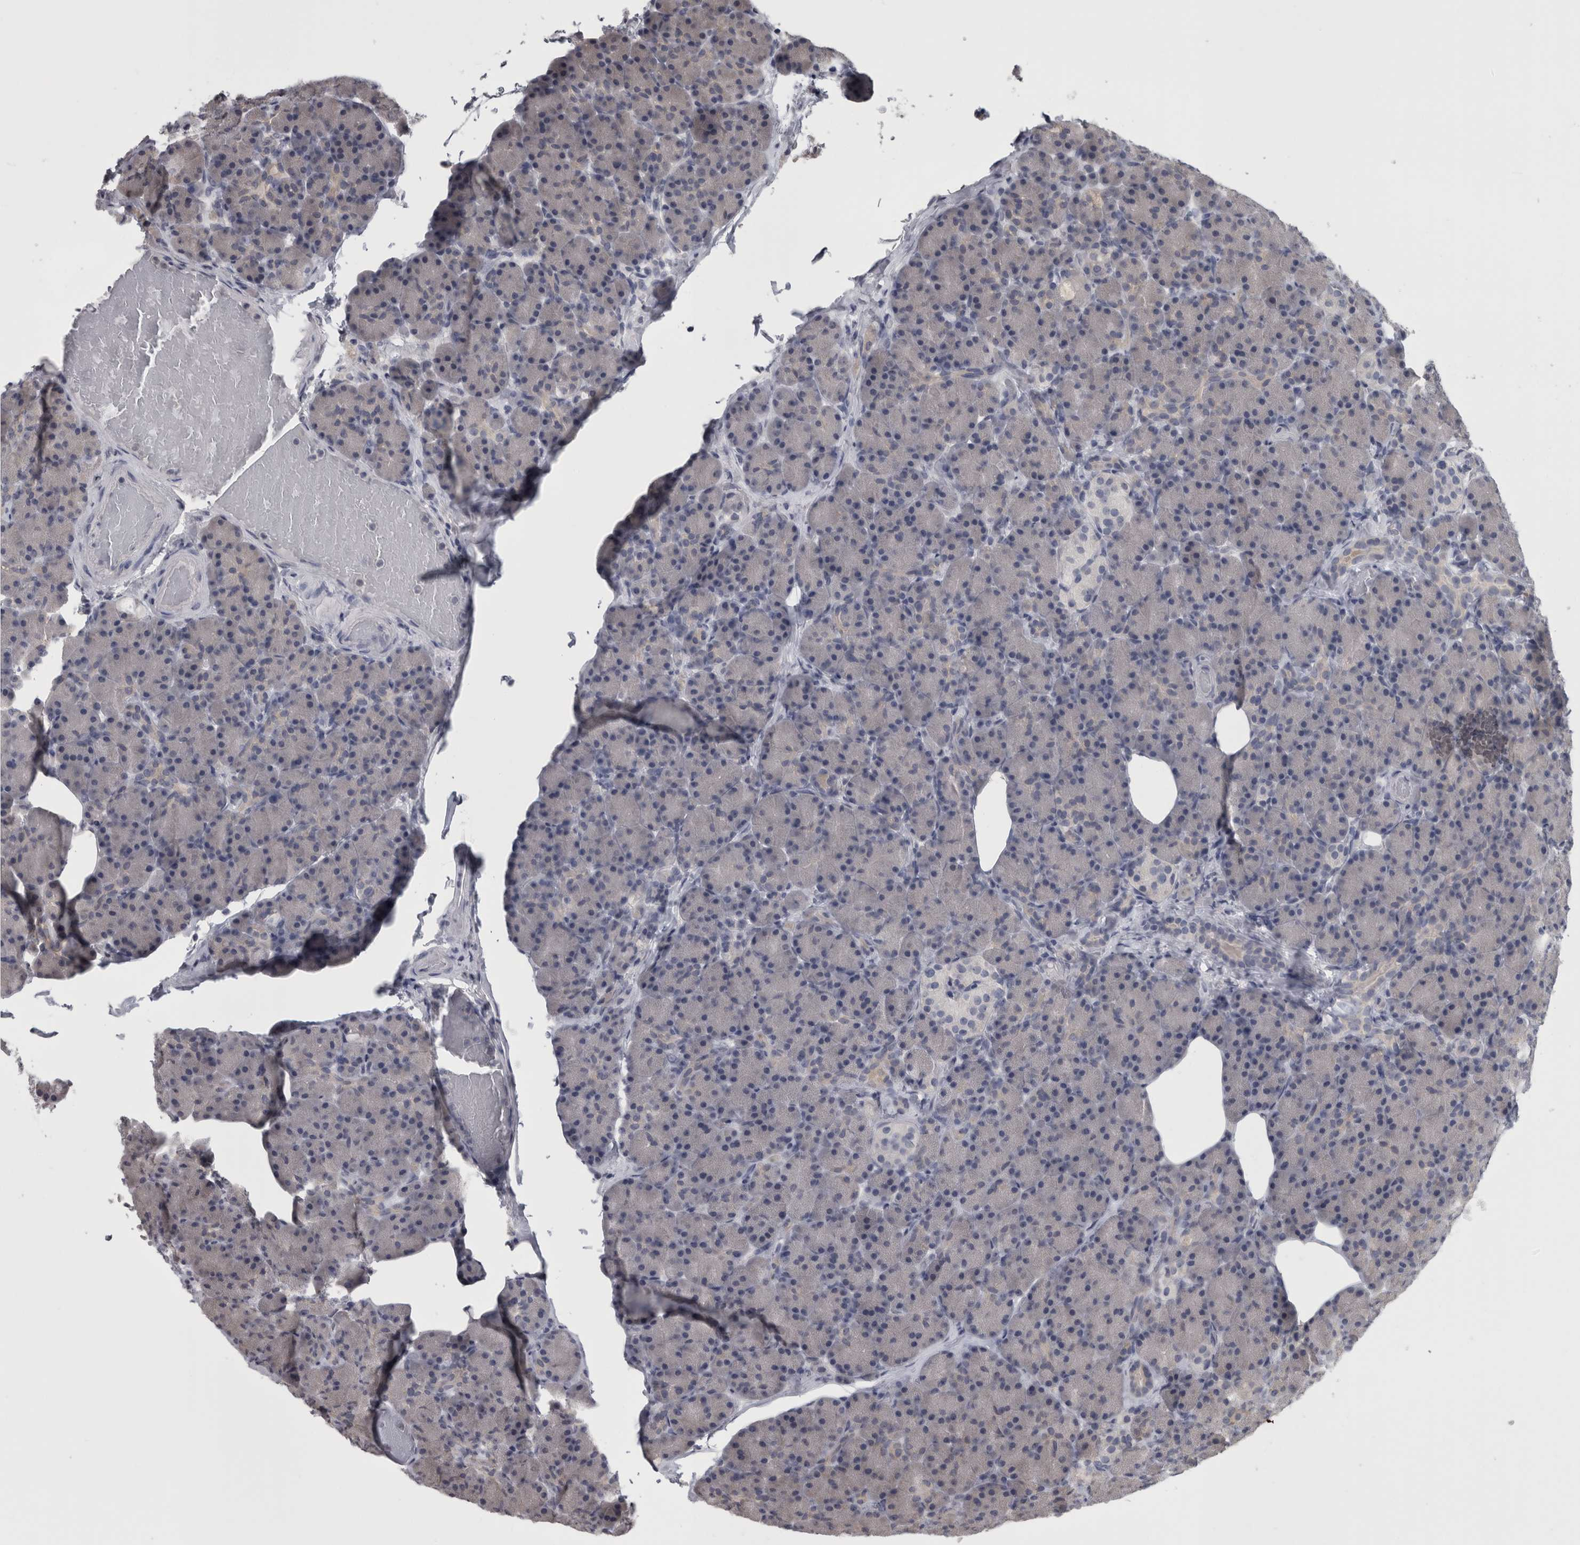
{"staining": {"intensity": "negative", "quantity": "none", "location": "none"}, "tissue": "pancreas", "cell_type": "Exocrine glandular cells", "image_type": "normal", "snomed": [{"axis": "morphology", "description": "Normal tissue, NOS"}, {"axis": "topography", "description": "Pancreas"}], "caption": "Protein analysis of normal pancreas shows no significant expression in exocrine glandular cells.", "gene": "APRT", "patient": {"sex": "female", "age": 43}}